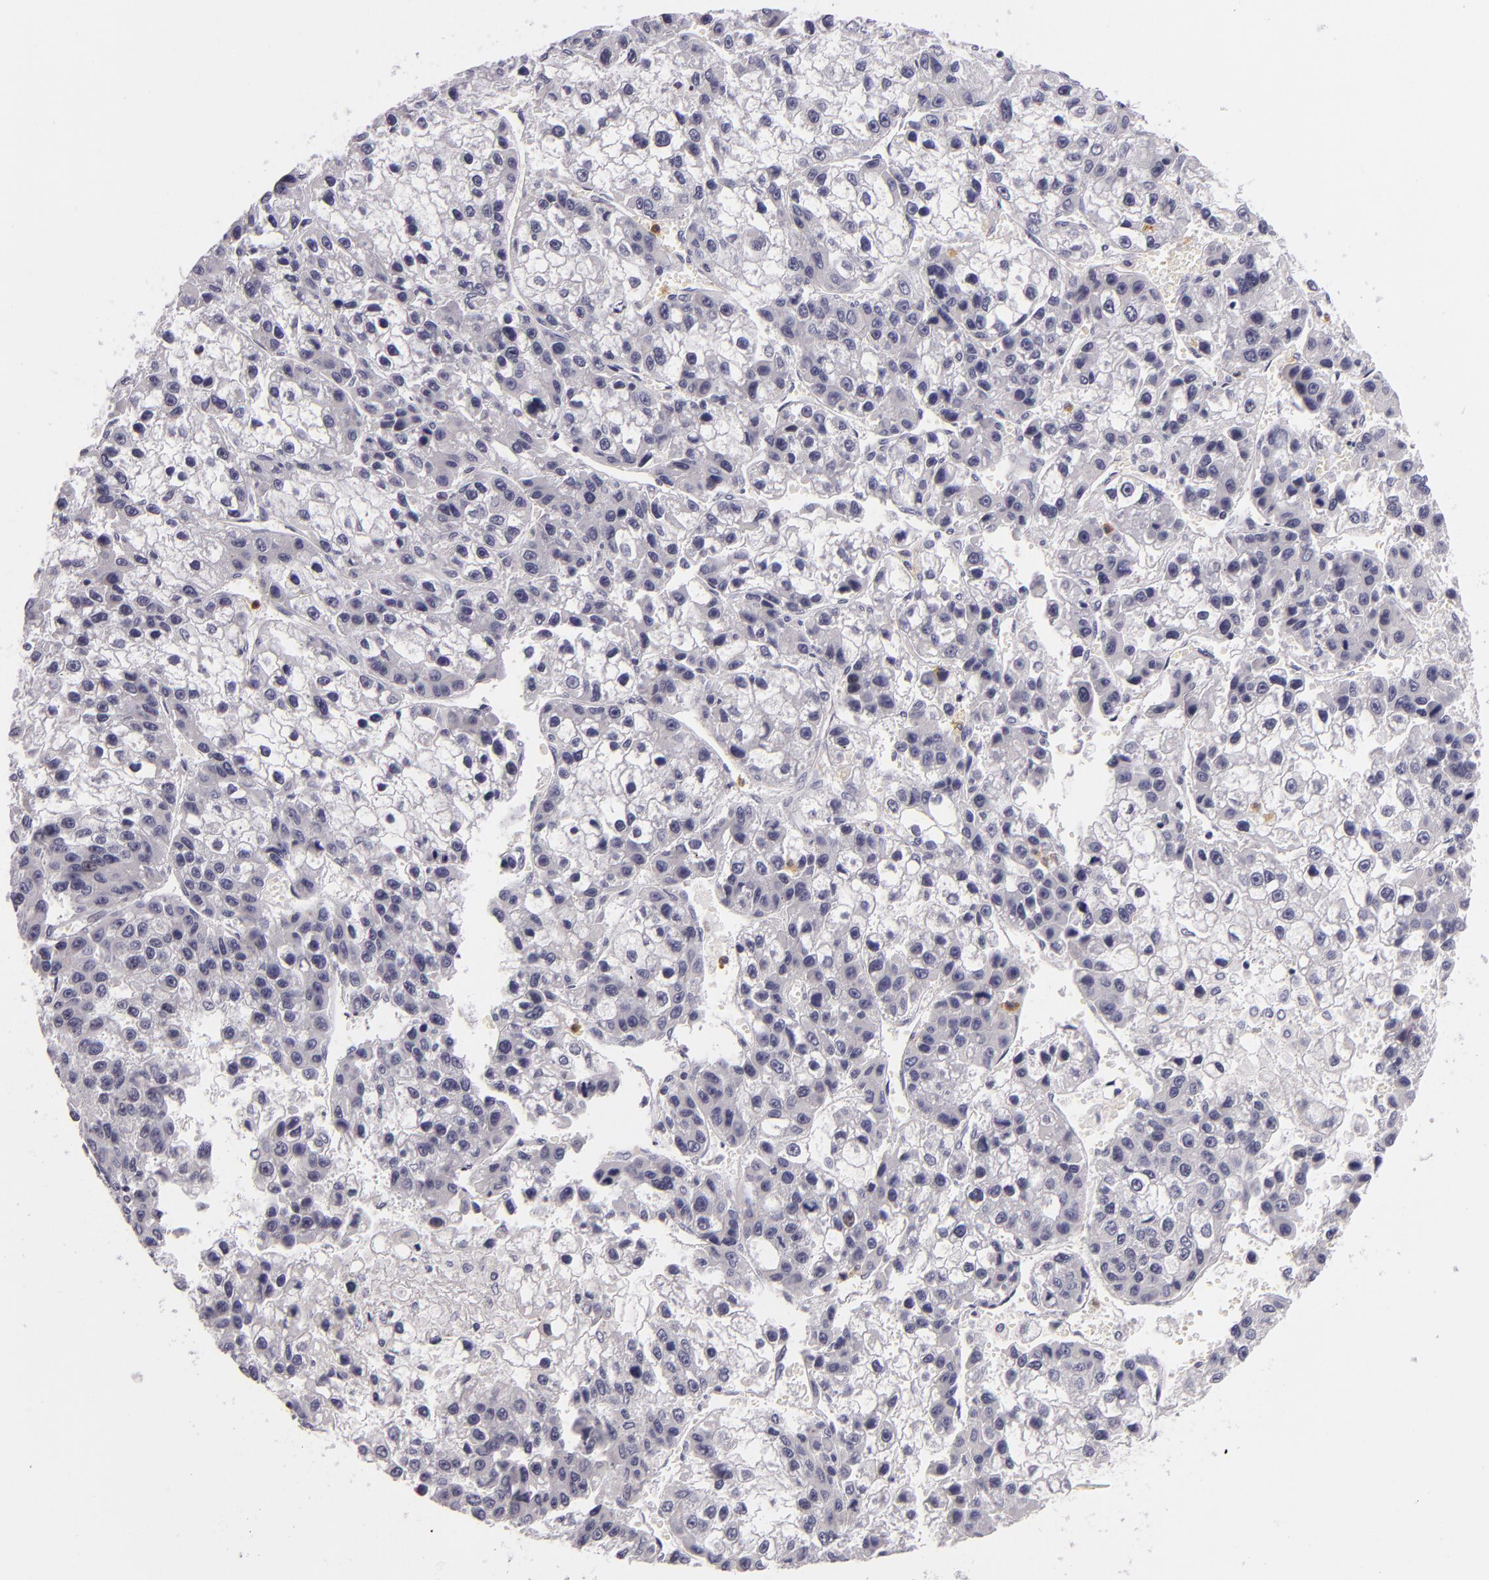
{"staining": {"intensity": "negative", "quantity": "none", "location": "none"}, "tissue": "liver cancer", "cell_type": "Tumor cells", "image_type": "cancer", "snomed": [{"axis": "morphology", "description": "Carcinoma, Hepatocellular, NOS"}, {"axis": "topography", "description": "Liver"}], "caption": "This is an IHC micrograph of human liver hepatocellular carcinoma. There is no expression in tumor cells.", "gene": "FAM181A", "patient": {"sex": "female", "age": 66}}